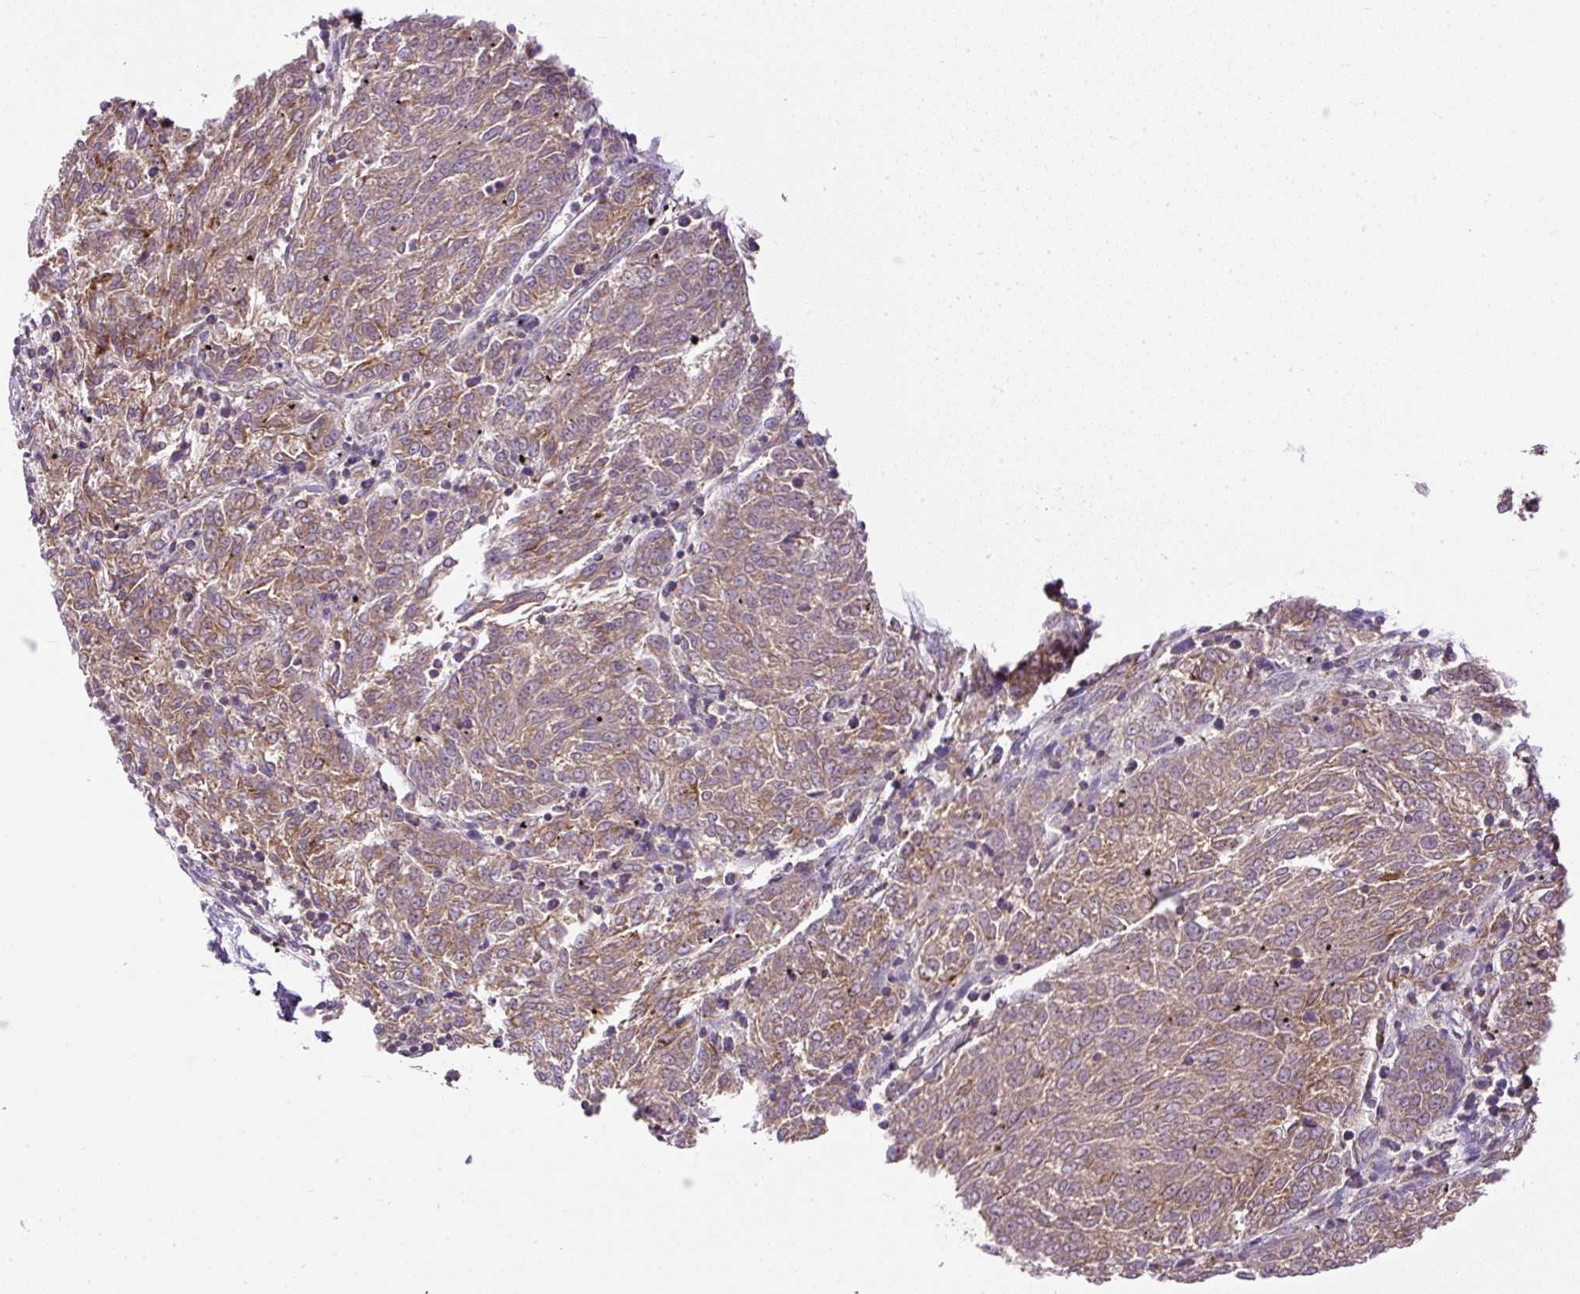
{"staining": {"intensity": "moderate", "quantity": ">75%", "location": "cytoplasmic/membranous"}, "tissue": "melanoma", "cell_type": "Tumor cells", "image_type": "cancer", "snomed": [{"axis": "morphology", "description": "Malignant melanoma, NOS"}, {"axis": "topography", "description": "Skin"}], "caption": "Tumor cells show moderate cytoplasmic/membranous positivity in about >75% of cells in melanoma. (IHC, brightfield microscopy, high magnification).", "gene": "ZNF547", "patient": {"sex": "female", "age": 72}}